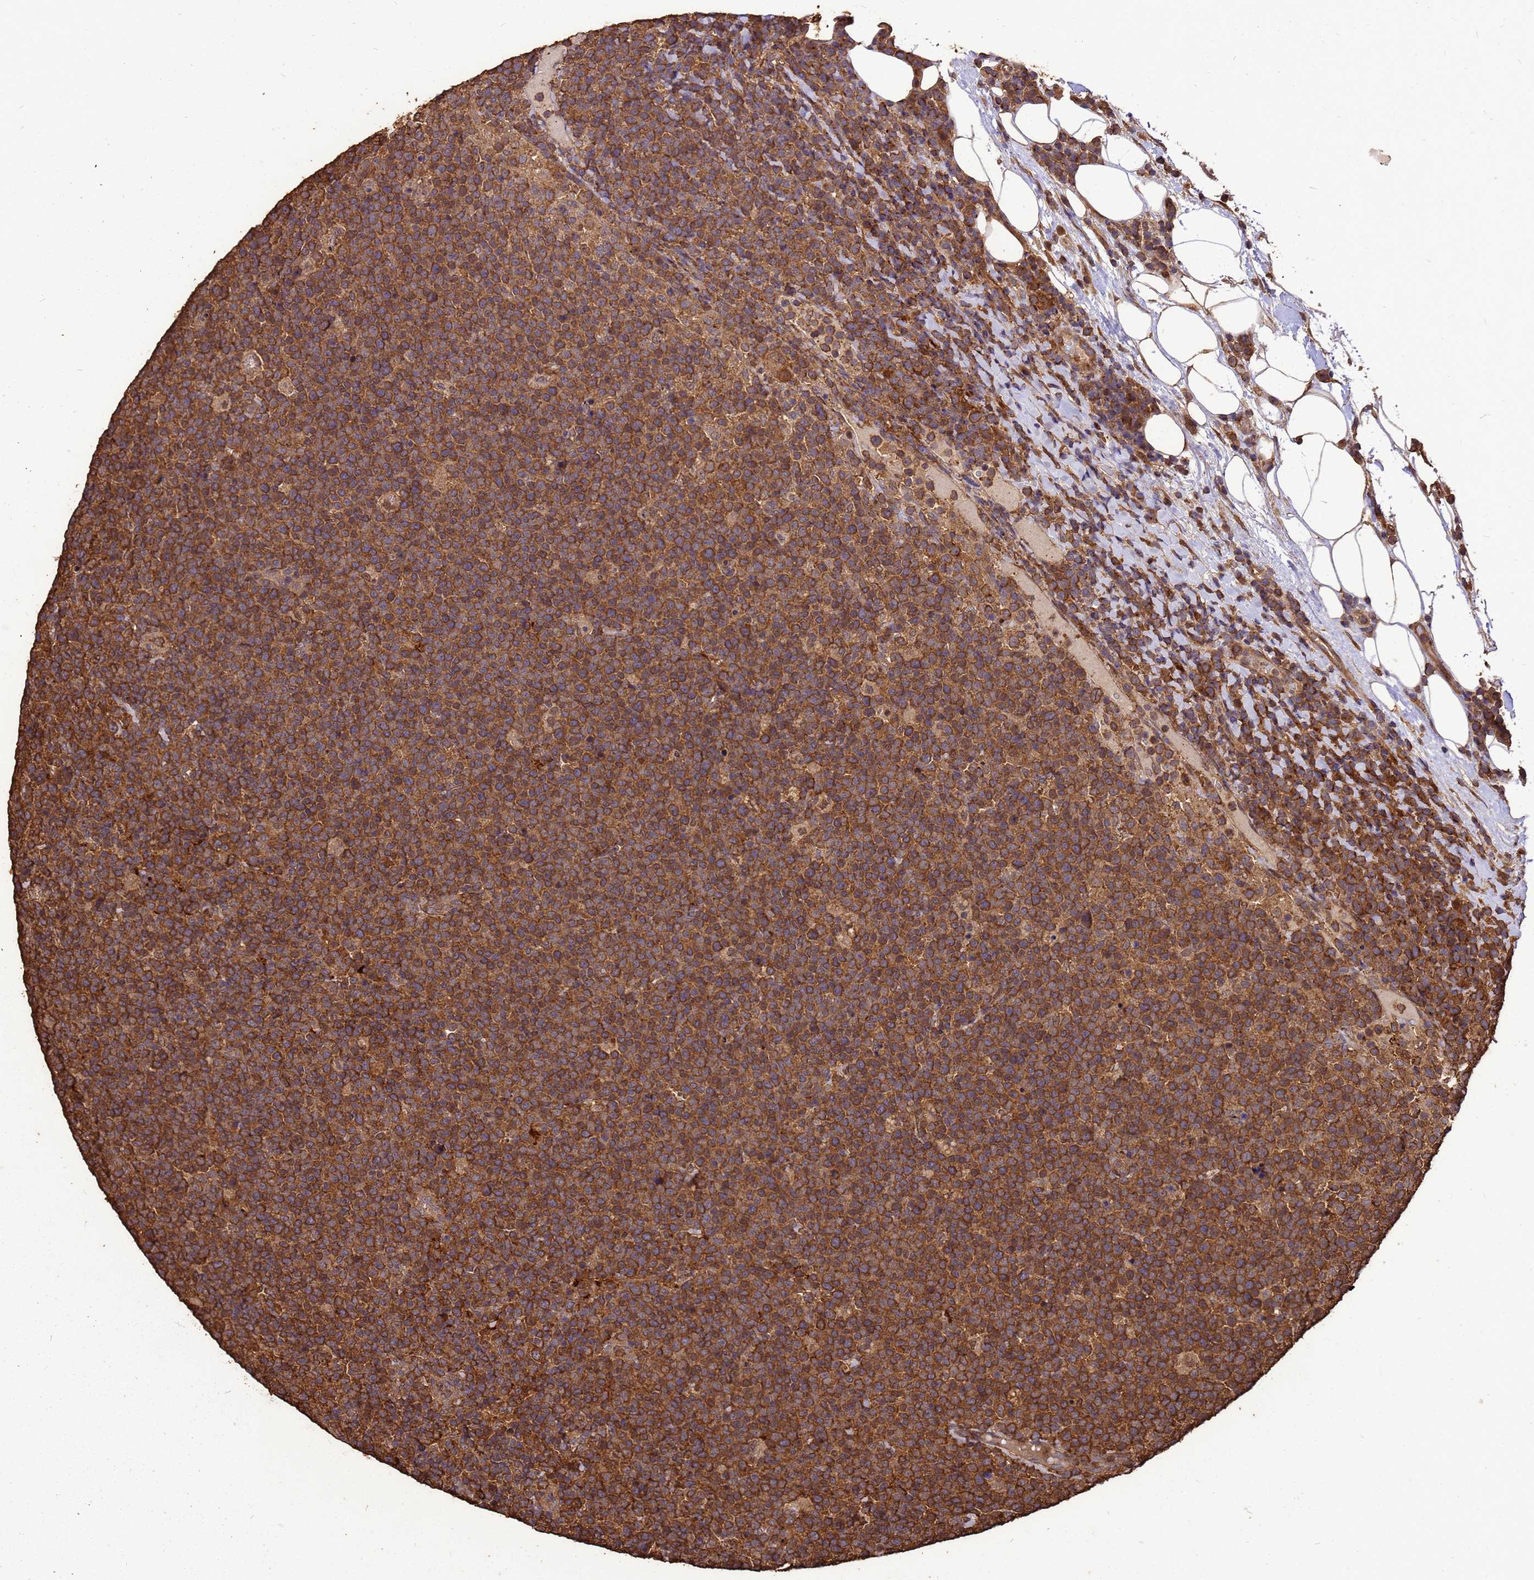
{"staining": {"intensity": "moderate", "quantity": ">75%", "location": "cytoplasmic/membranous"}, "tissue": "lymphoma", "cell_type": "Tumor cells", "image_type": "cancer", "snomed": [{"axis": "morphology", "description": "Malignant lymphoma, non-Hodgkin's type, High grade"}, {"axis": "topography", "description": "Lymph node"}], "caption": "A brown stain highlights moderate cytoplasmic/membranous expression of a protein in human lymphoma tumor cells. The staining was performed using DAB, with brown indicating positive protein expression. Nuclei are stained blue with hematoxylin.", "gene": "ZNF618", "patient": {"sex": "male", "age": 61}}